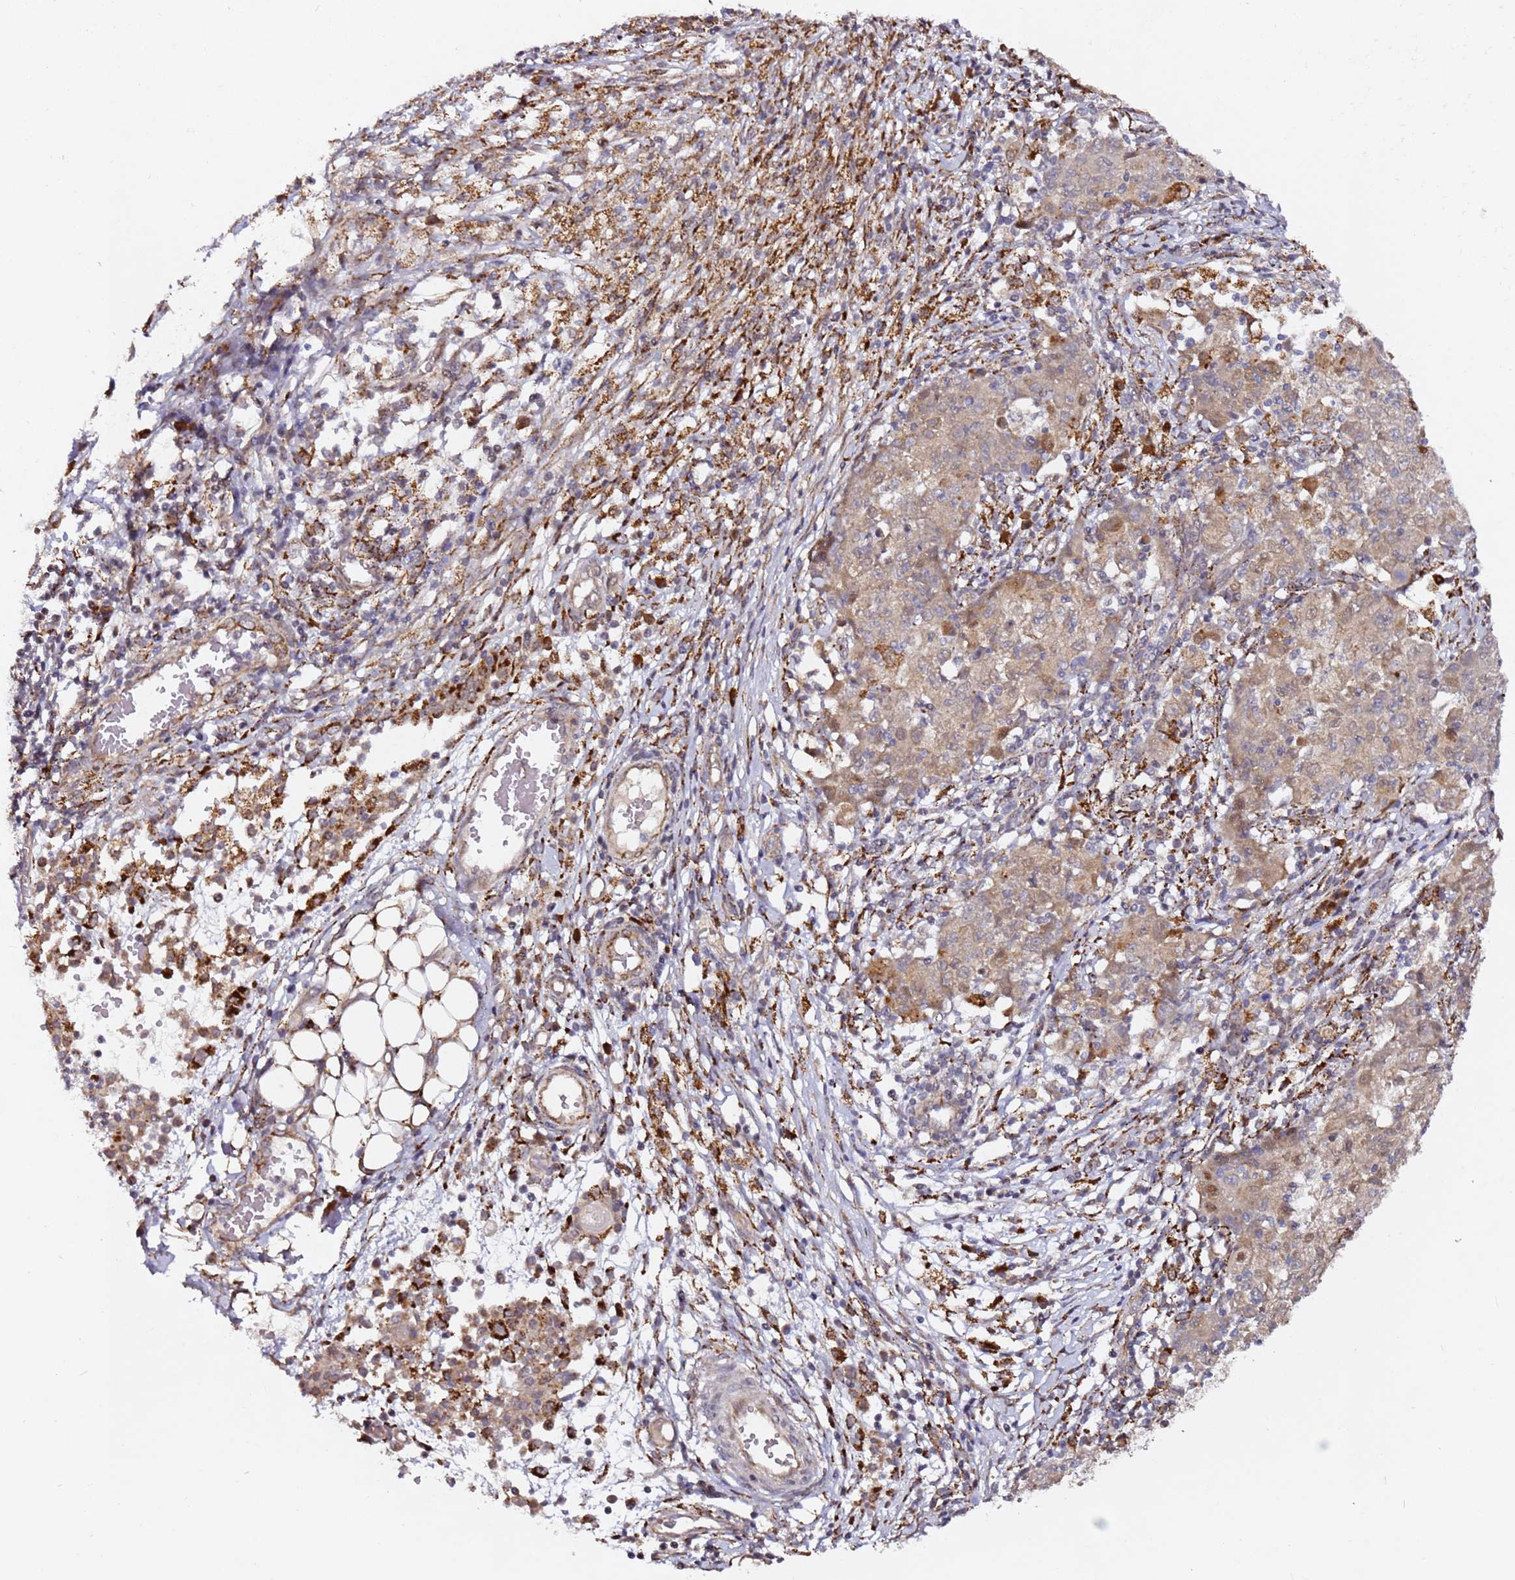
{"staining": {"intensity": "weak", "quantity": ">75%", "location": "cytoplasmic/membranous"}, "tissue": "ovarian cancer", "cell_type": "Tumor cells", "image_type": "cancer", "snomed": [{"axis": "morphology", "description": "Carcinoma, endometroid"}, {"axis": "topography", "description": "Ovary"}], "caption": "Immunohistochemical staining of endometroid carcinoma (ovarian) displays weak cytoplasmic/membranous protein staining in about >75% of tumor cells.", "gene": "ALG11", "patient": {"sex": "female", "age": 42}}